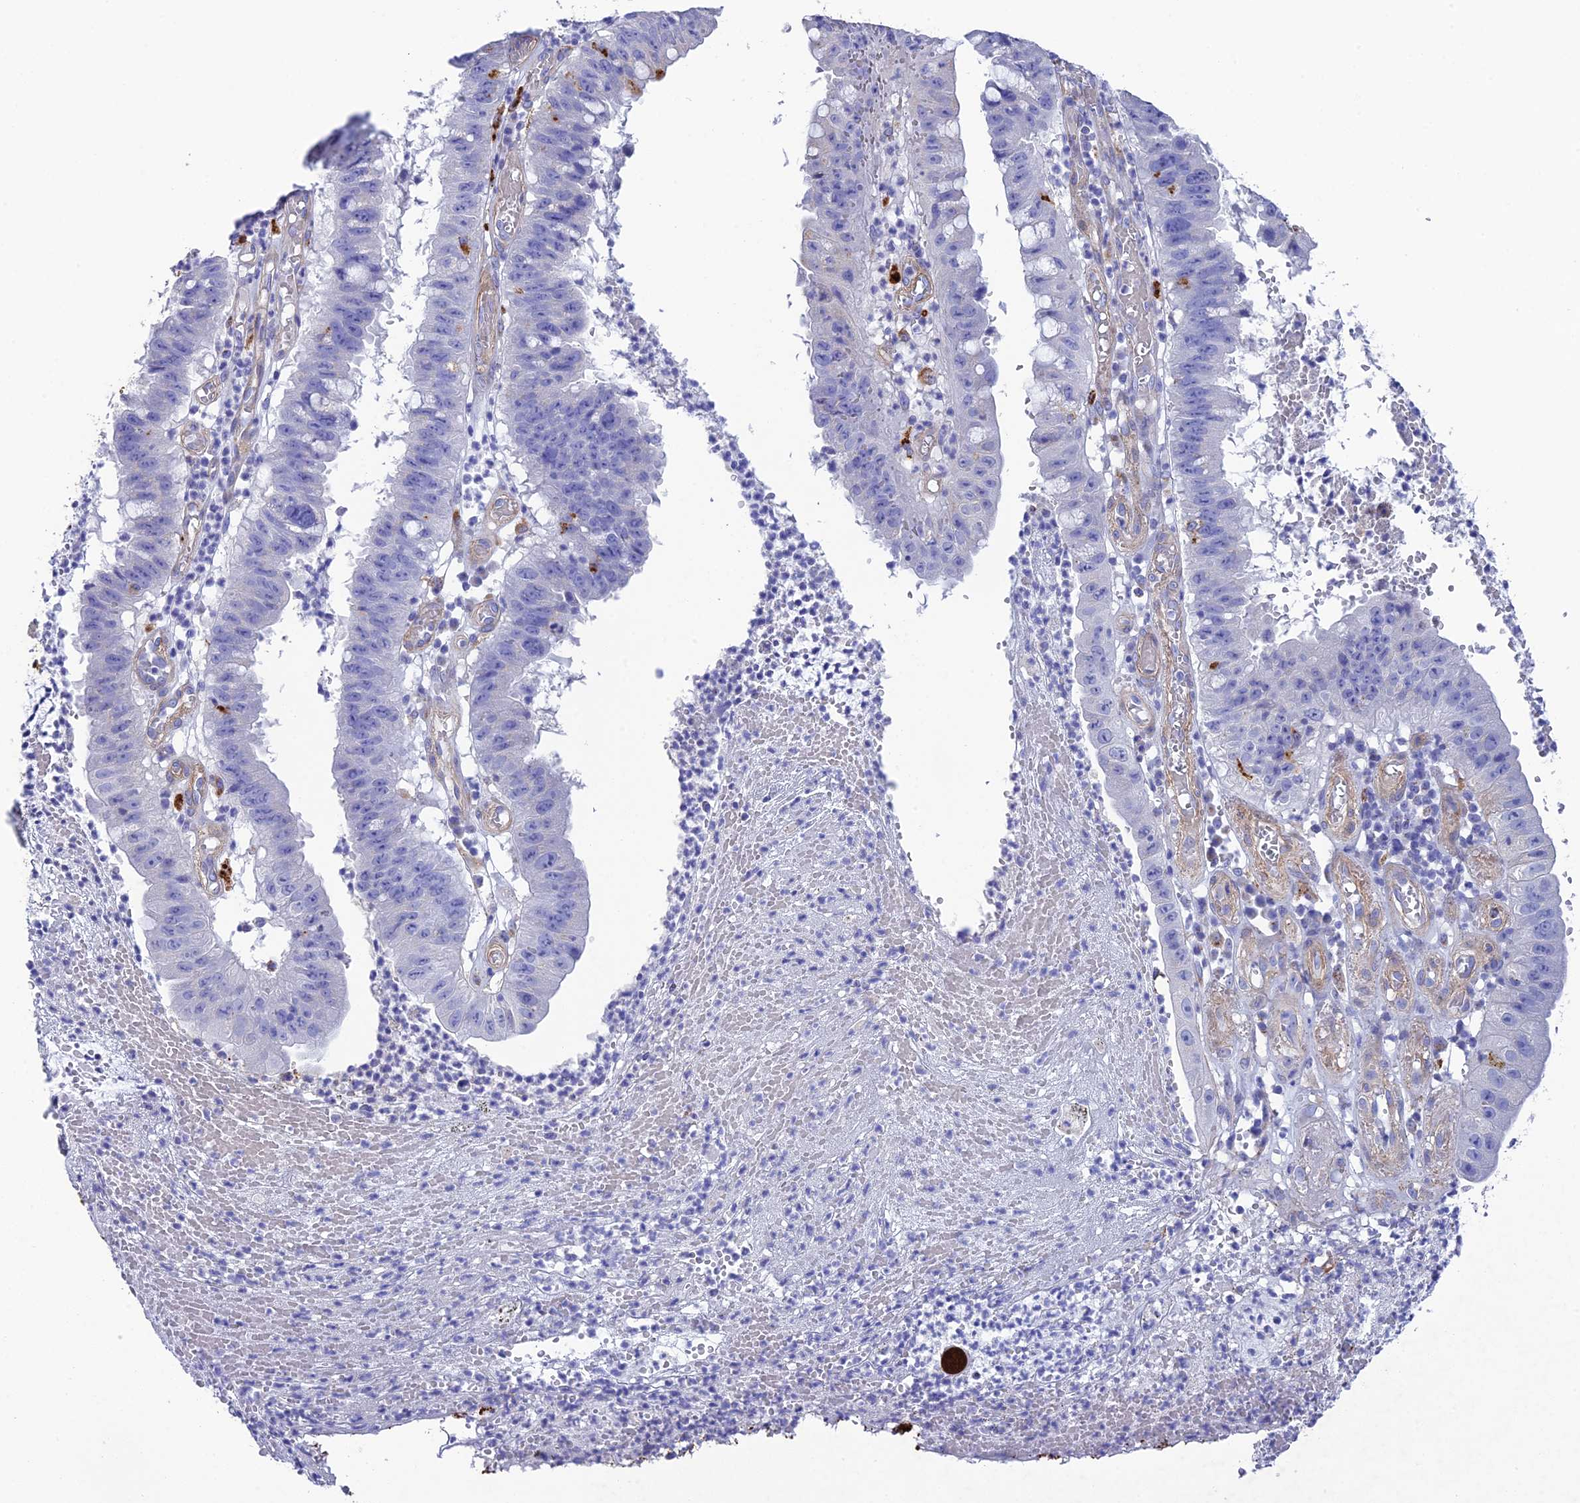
{"staining": {"intensity": "negative", "quantity": "none", "location": "none"}, "tissue": "stomach cancer", "cell_type": "Tumor cells", "image_type": "cancer", "snomed": [{"axis": "morphology", "description": "Adenocarcinoma, NOS"}, {"axis": "topography", "description": "Stomach"}], "caption": "This is a image of immunohistochemistry (IHC) staining of stomach cancer (adenocarcinoma), which shows no positivity in tumor cells. (DAB (3,3'-diaminobenzidine) immunohistochemistry (IHC), high magnification).", "gene": "TNS1", "patient": {"sex": "male", "age": 59}}